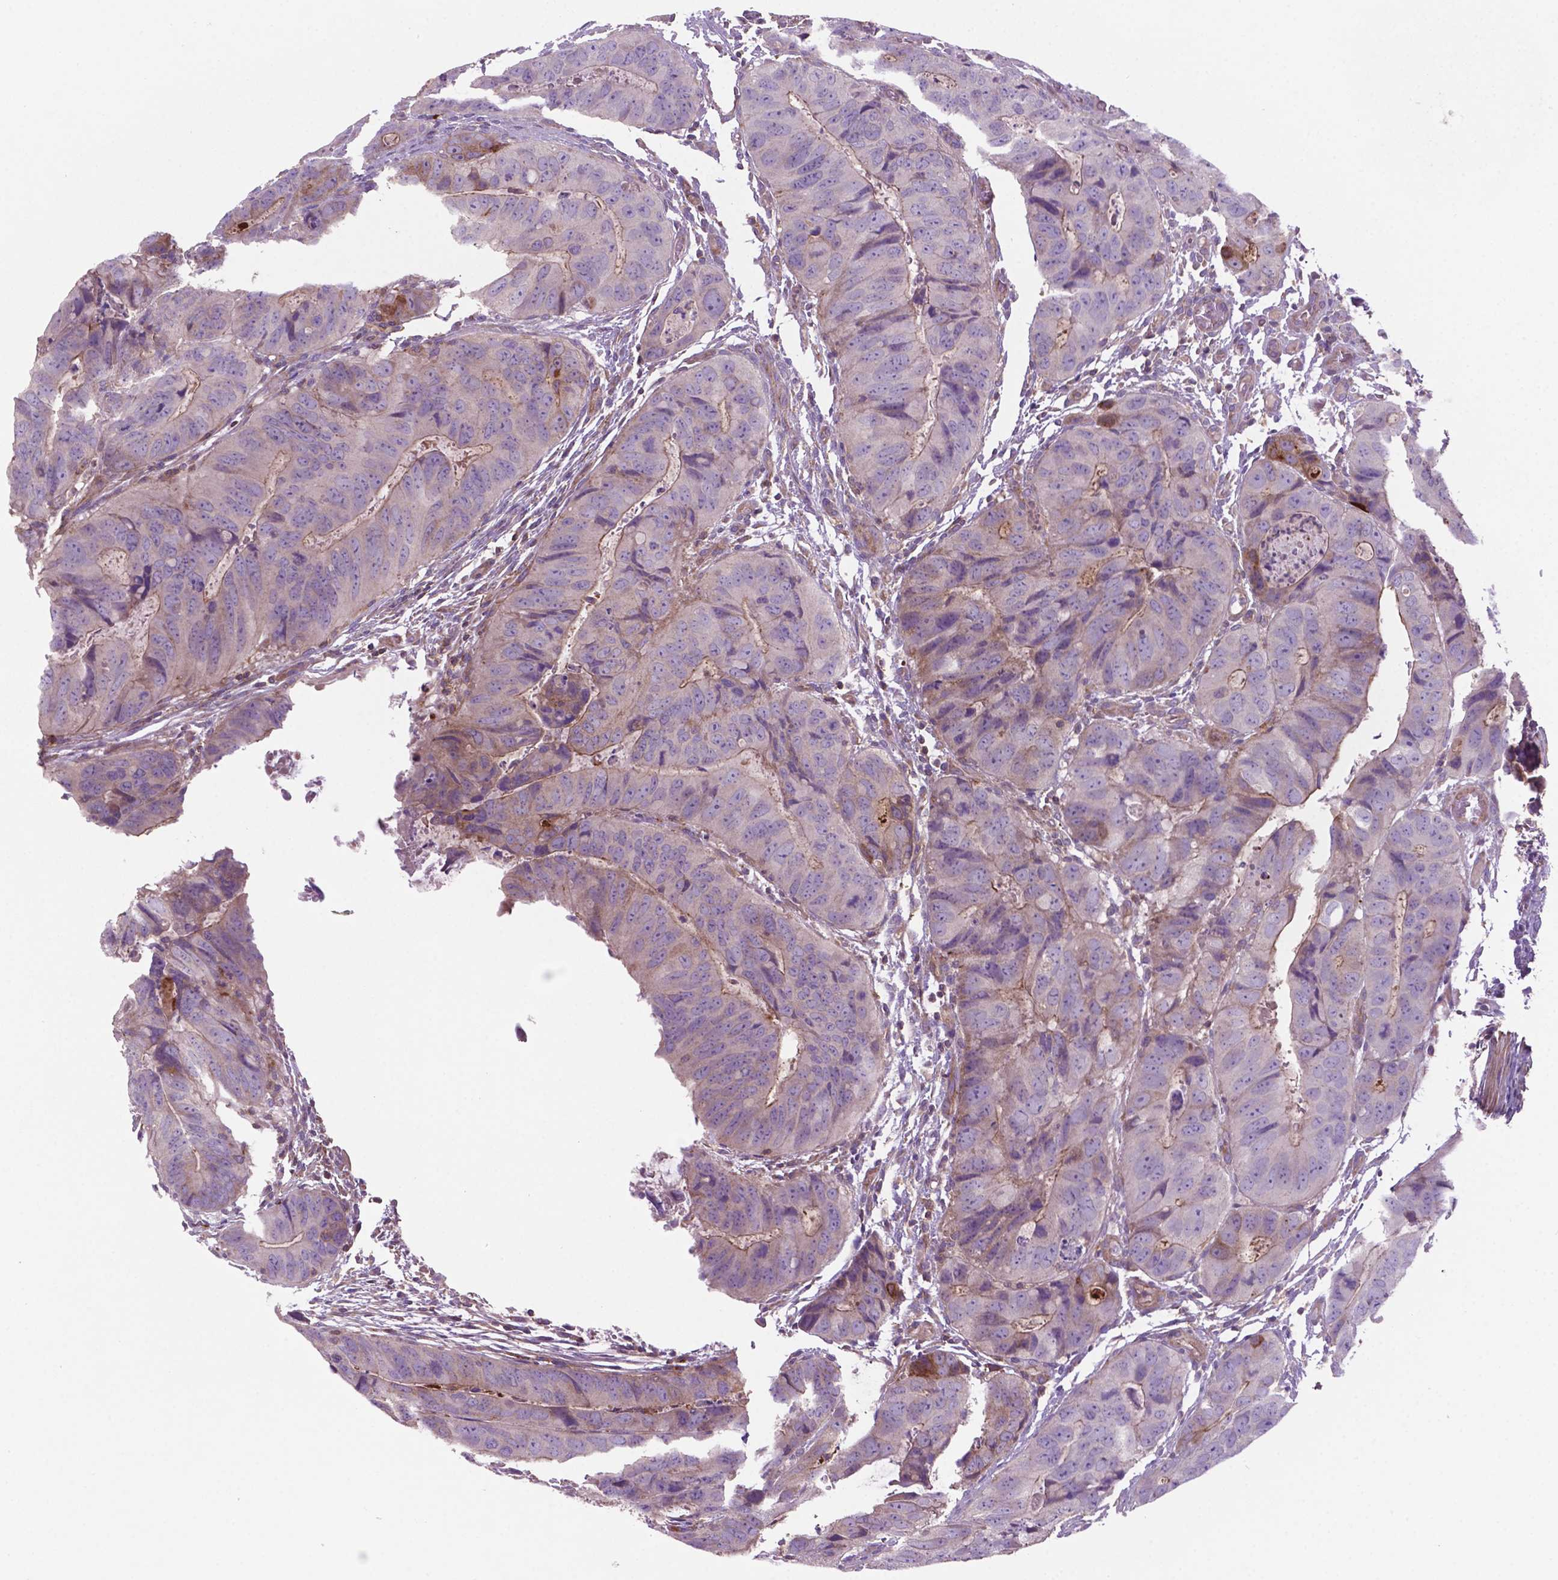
{"staining": {"intensity": "moderate", "quantity": "<25%", "location": "cytoplasmic/membranous"}, "tissue": "colorectal cancer", "cell_type": "Tumor cells", "image_type": "cancer", "snomed": [{"axis": "morphology", "description": "Adenocarcinoma, NOS"}, {"axis": "topography", "description": "Colon"}], "caption": "A photomicrograph showing moderate cytoplasmic/membranous positivity in approximately <25% of tumor cells in adenocarcinoma (colorectal), as visualized by brown immunohistochemical staining.", "gene": "BMP4", "patient": {"sex": "male", "age": 79}}